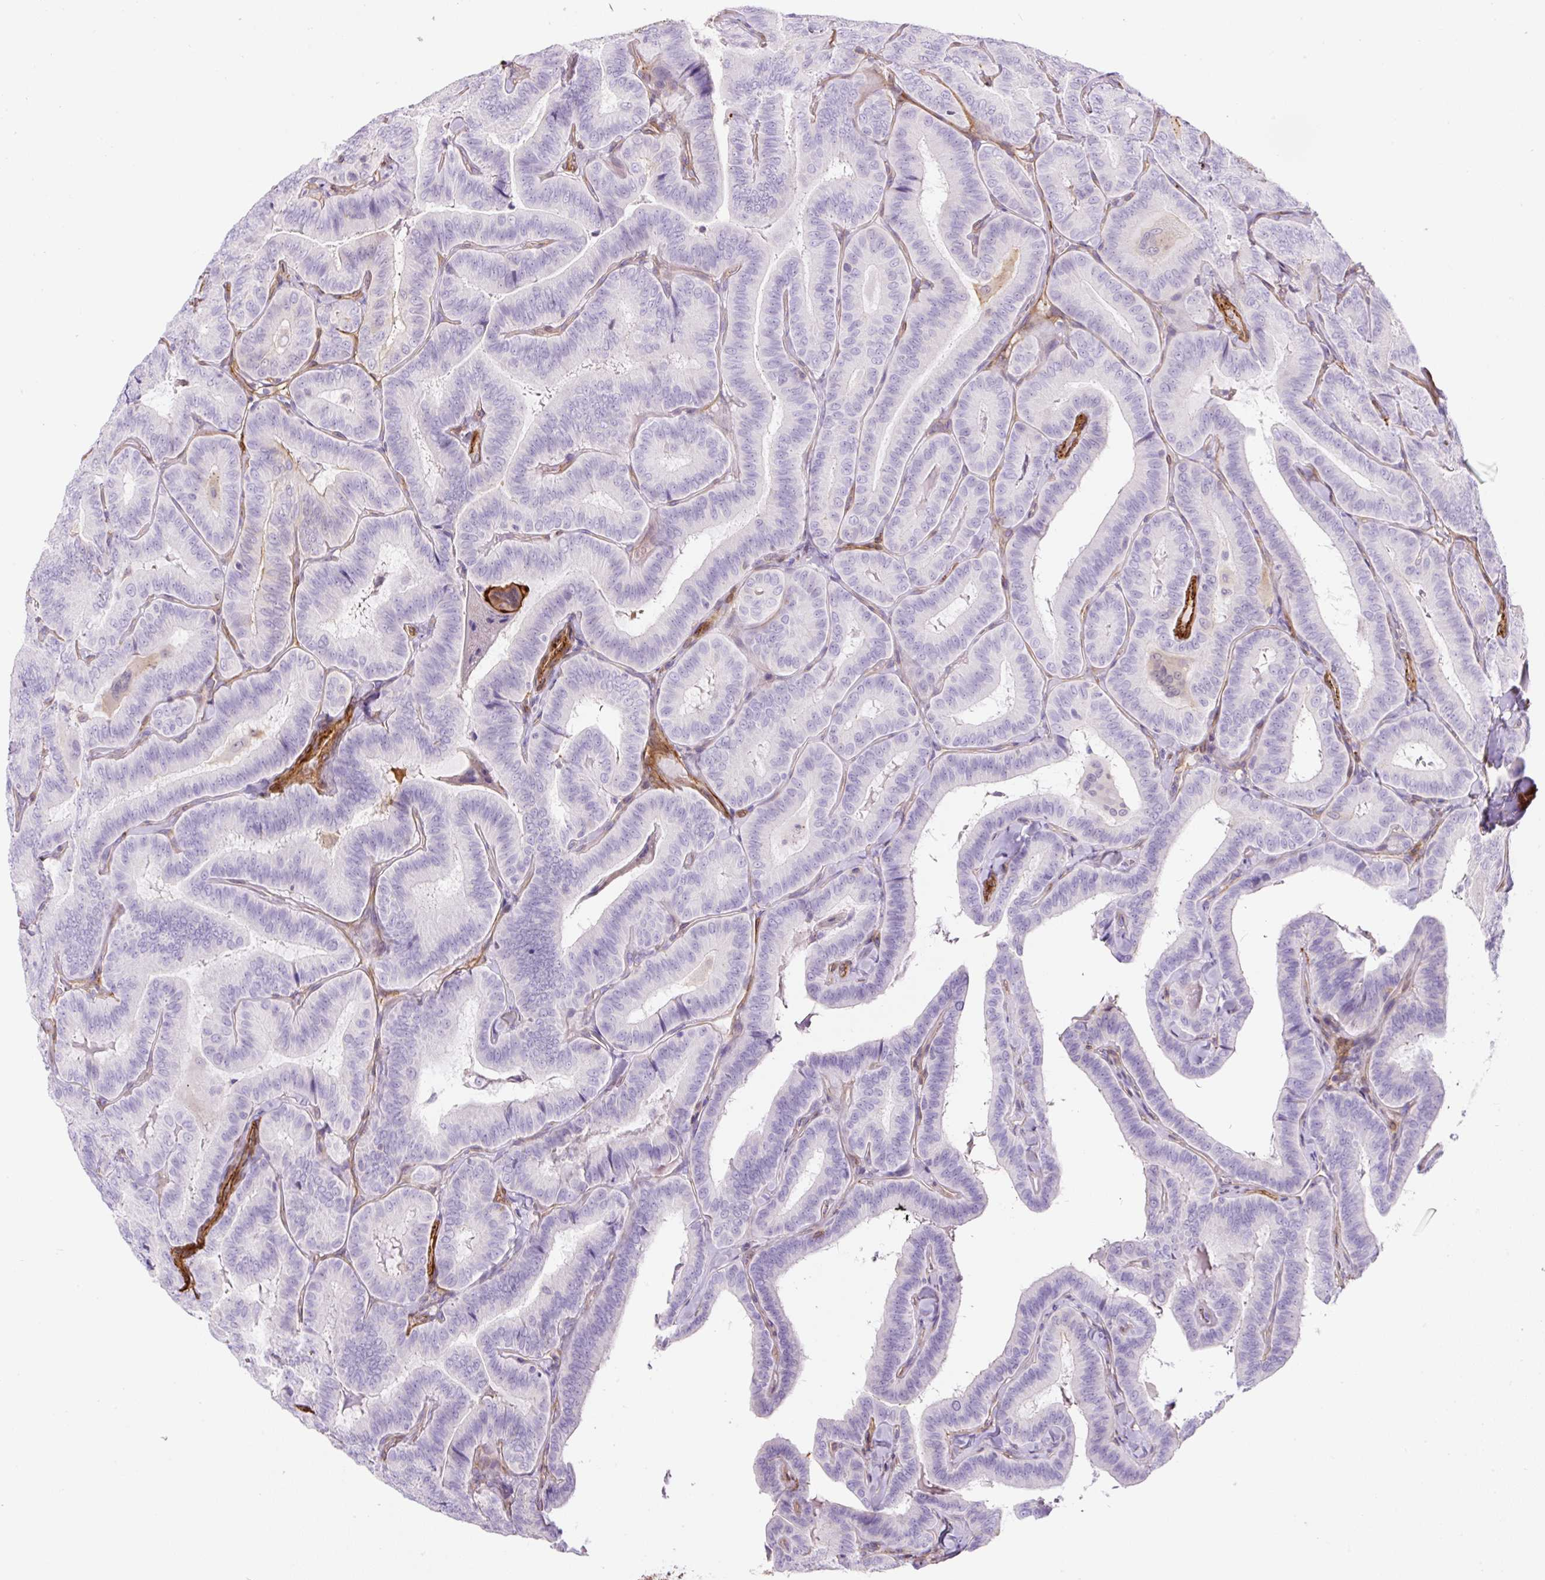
{"staining": {"intensity": "negative", "quantity": "none", "location": "none"}, "tissue": "thyroid cancer", "cell_type": "Tumor cells", "image_type": "cancer", "snomed": [{"axis": "morphology", "description": "Papillary adenocarcinoma, NOS"}, {"axis": "topography", "description": "Thyroid gland"}], "caption": "Human papillary adenocarcinoma (thyroid) stained for a protein using immunohistochemistry exhibits no staining in tumor cells.", "gene": "B3GALT5", "patient": {"sex": "male", "age": 61}}